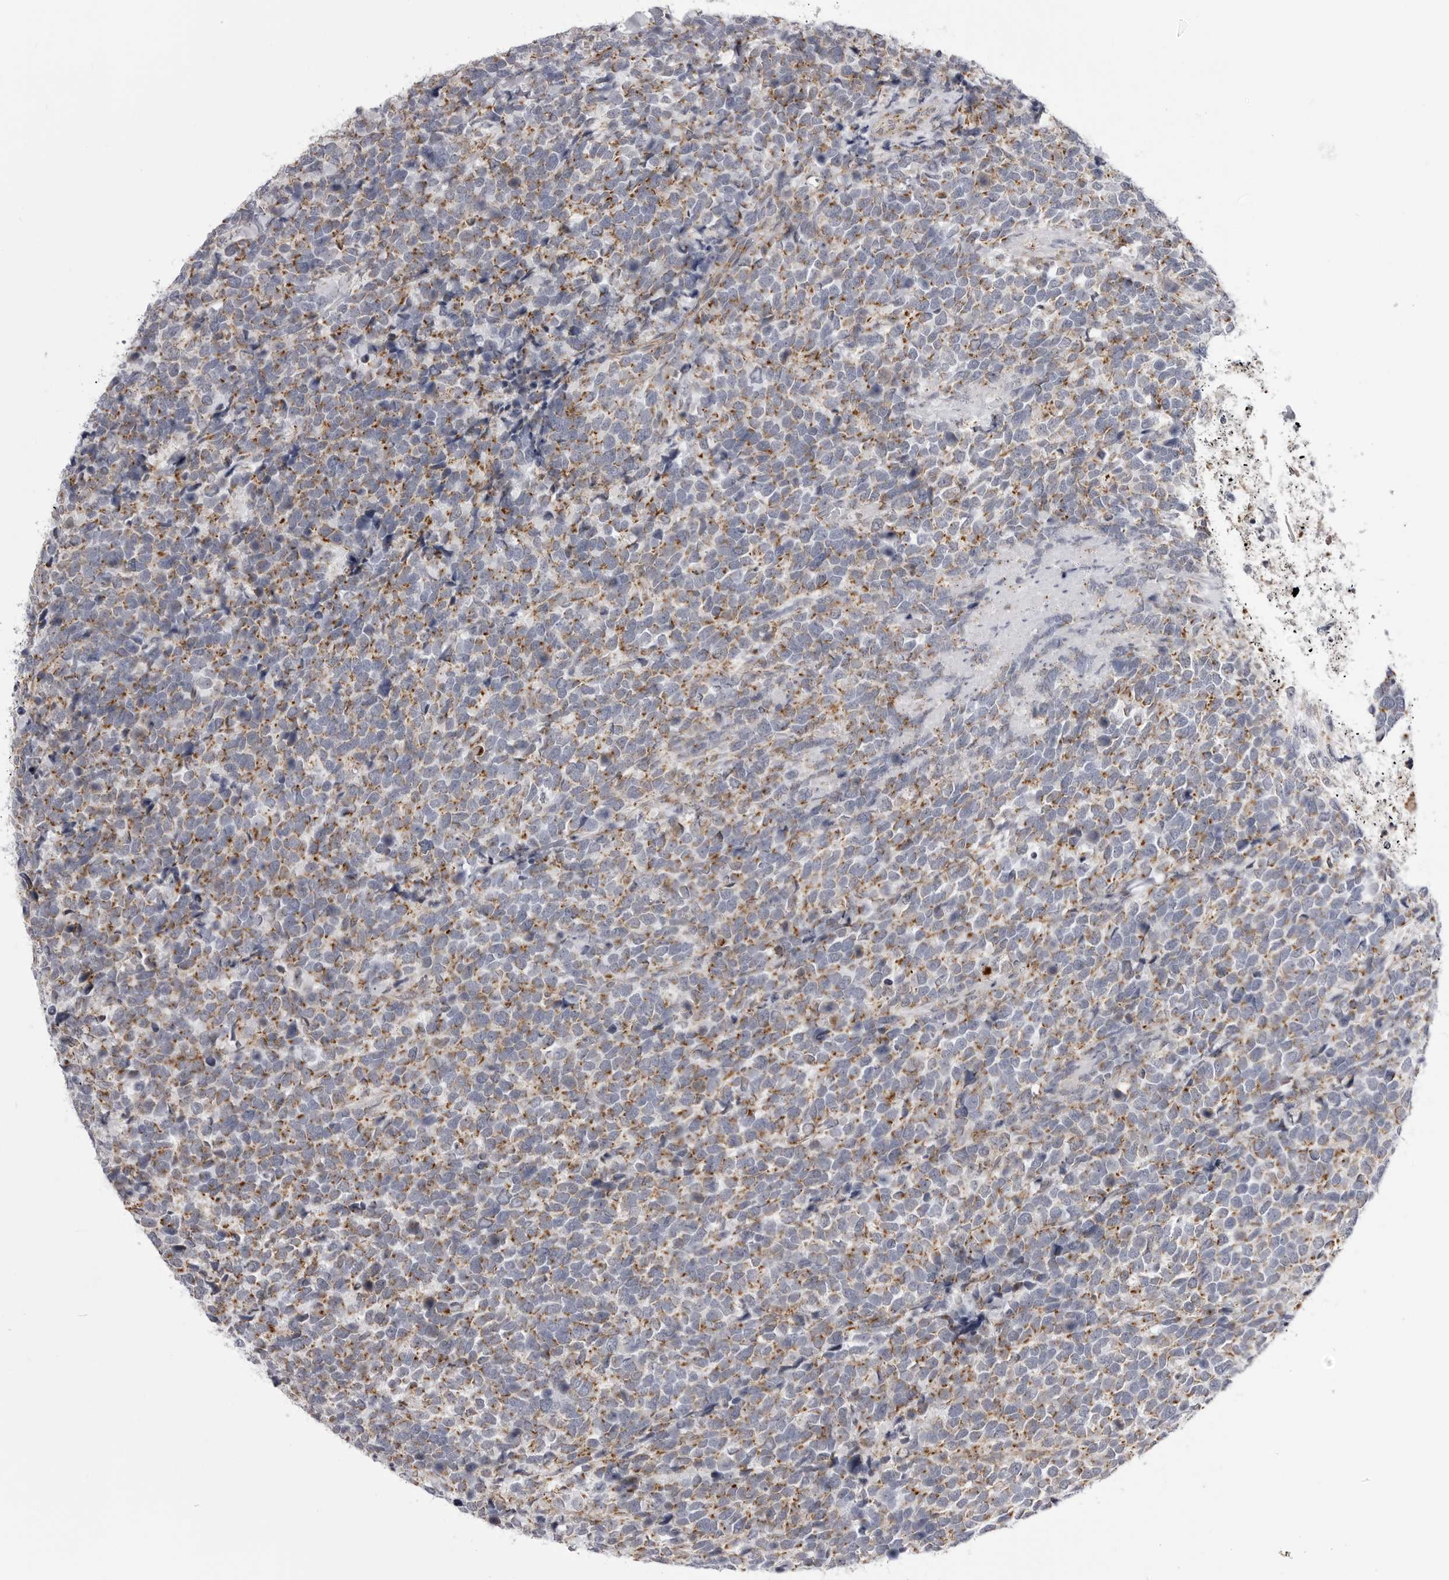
{"staining": {"intensity": "moderate", "quantity": ">75%", "location": "cytoplasmic/membranous"}, "tissue": "urothelial cancer", "cell_type": "Tumor cells", "image_type": "cancer", "snomed": [{"axis": "morphology", "description": "Urothelial carcinoma, High grade"}, {"axis": "topography", "description": "Urinary bladder"}], "caption": "A photomicrograph of urothelial cancer stained for a protein demonstrates moderate cytoplasmic/membranous brown staining in tumor cells. Ihc stains the protein in brown and the nuclei are stained blue.", "gene": "FH", "patient": {"sex": "female", "age": 82}}